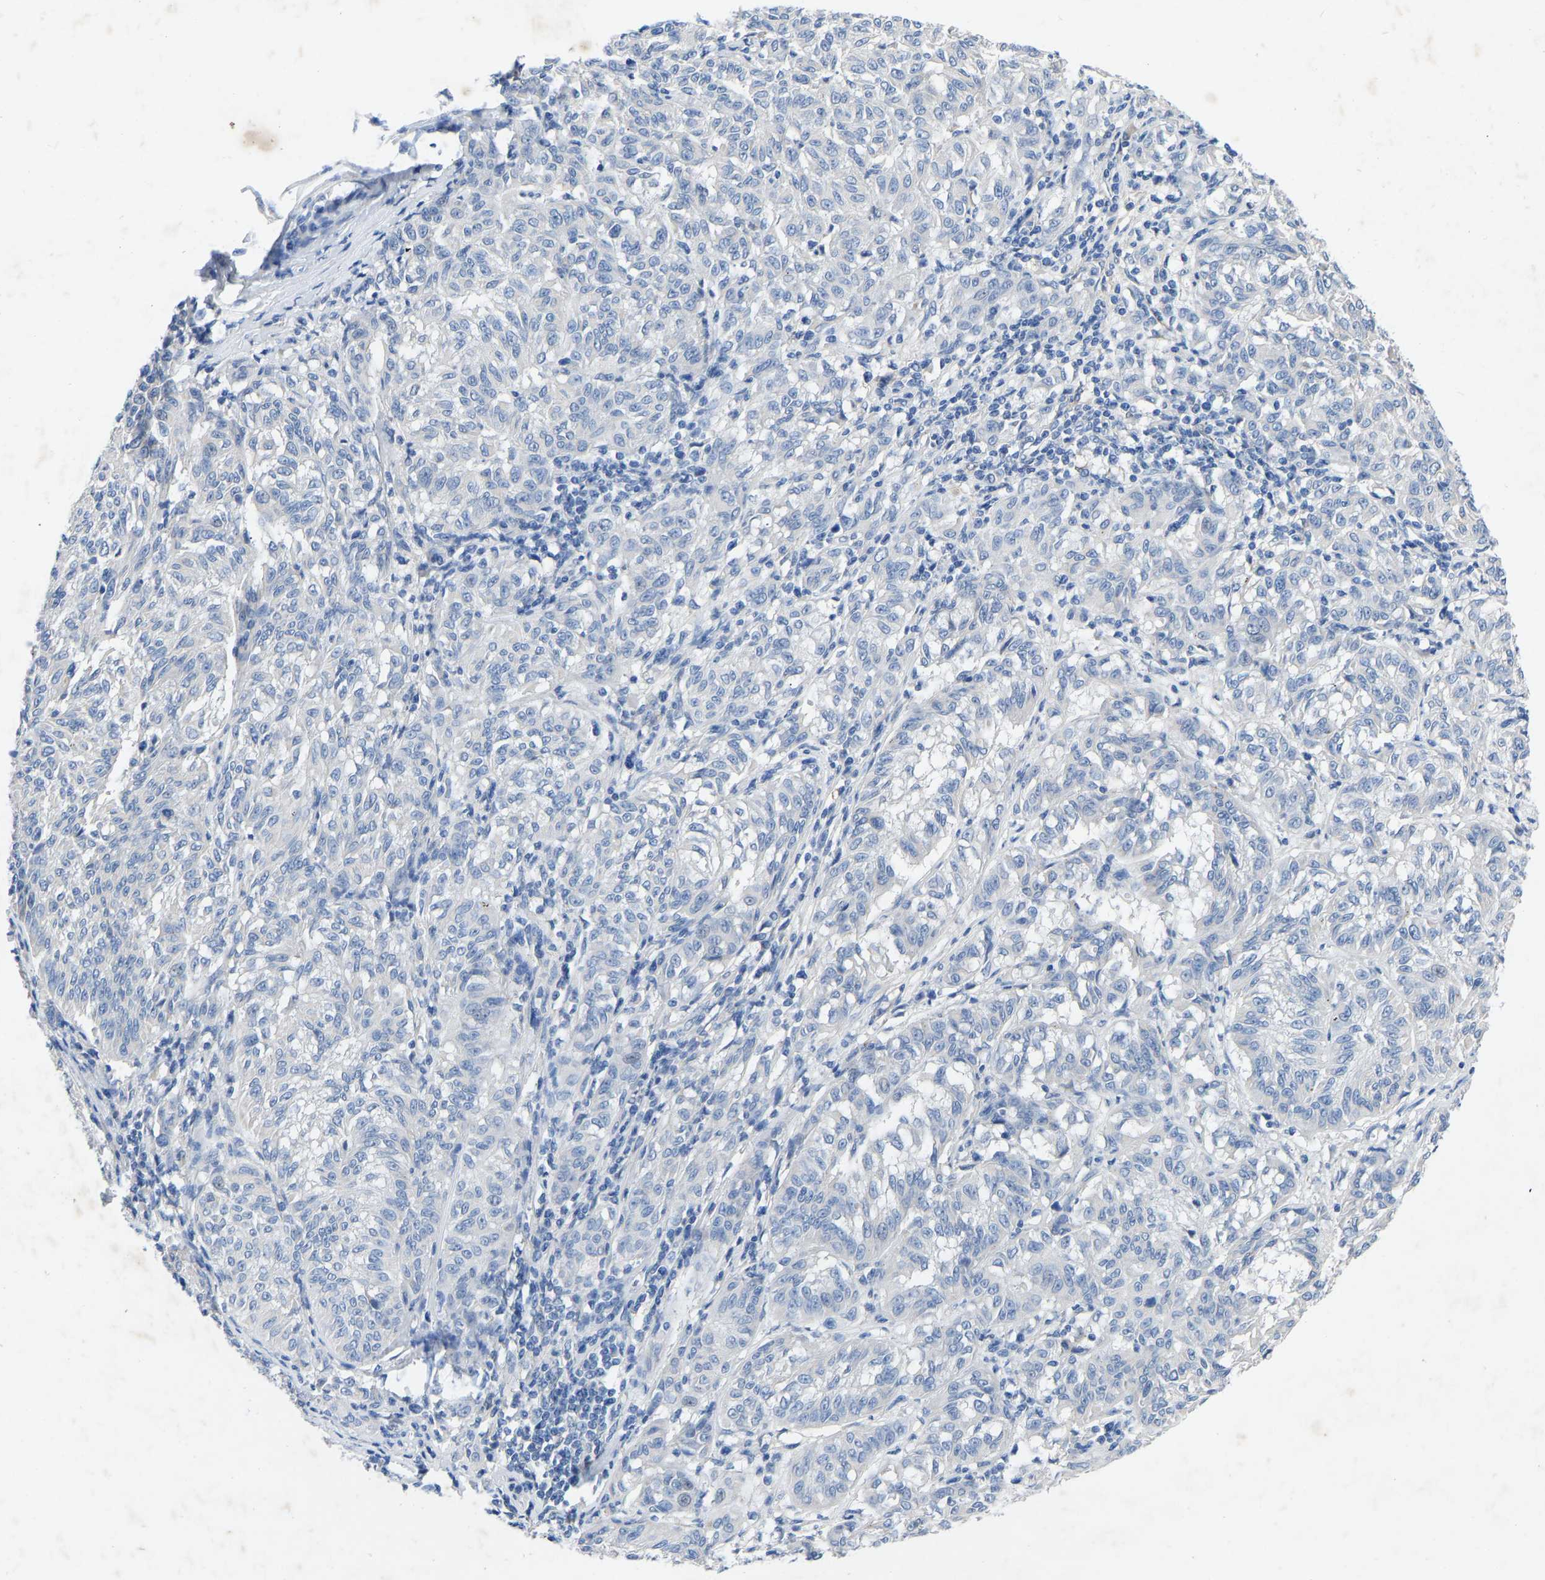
{"staining": {"intensity": "negative", "quantity": "none", "location": "none"}, "tissue": "melanoma", "cell_type": "Tumor cells", "image_type": "cancer", "snomed": [{"axis": "morphology", "description": "Malignant melanoma, NOS"}, {"axis": "topography", "description": "Skin"}], "caption": "IHC histopathology image of melanoma stained for a protein (brown), which demonstrates no positivity in tumor cells.", "gene": "RBP1", "patient": {"sex": "female", "age": 72}}